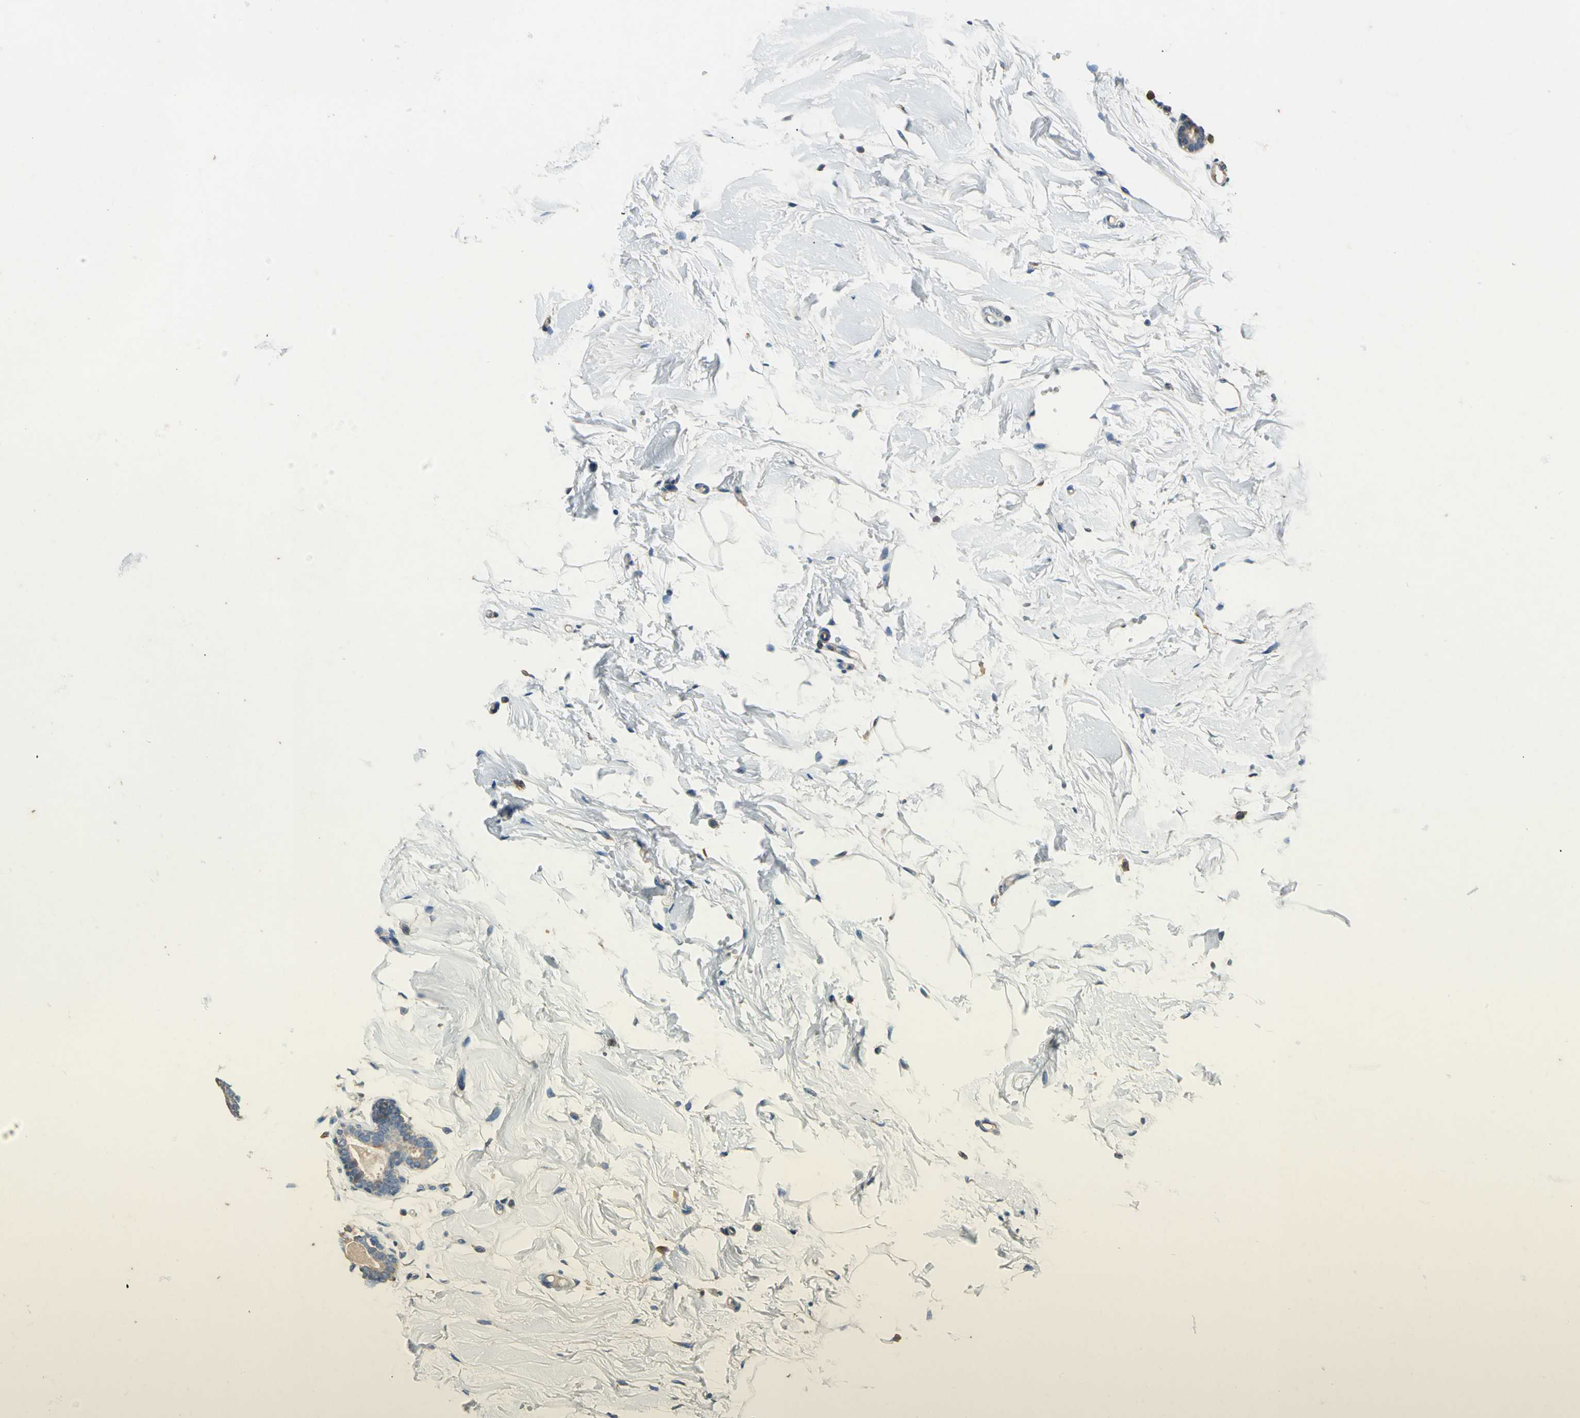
{"staining": {"intensity": "negative", "quantity": "none", "location": "none"}, "tissue": "breast", "cell_type": "Adipocytes", "image_type": "normal", "snomed": [{"axis": "morphology", "description": "Normal tissue, NOS"}, {"axis": "topography", "description": "Breast"}], "caption": "Immunohistochemistry (IHC) micrograph of unremarkable breast: human breast stained with DAB exhibits no significant protein staining in adipocytes.", "gene": "HEPH", "patient": {"sex": "female", "age": 23}}